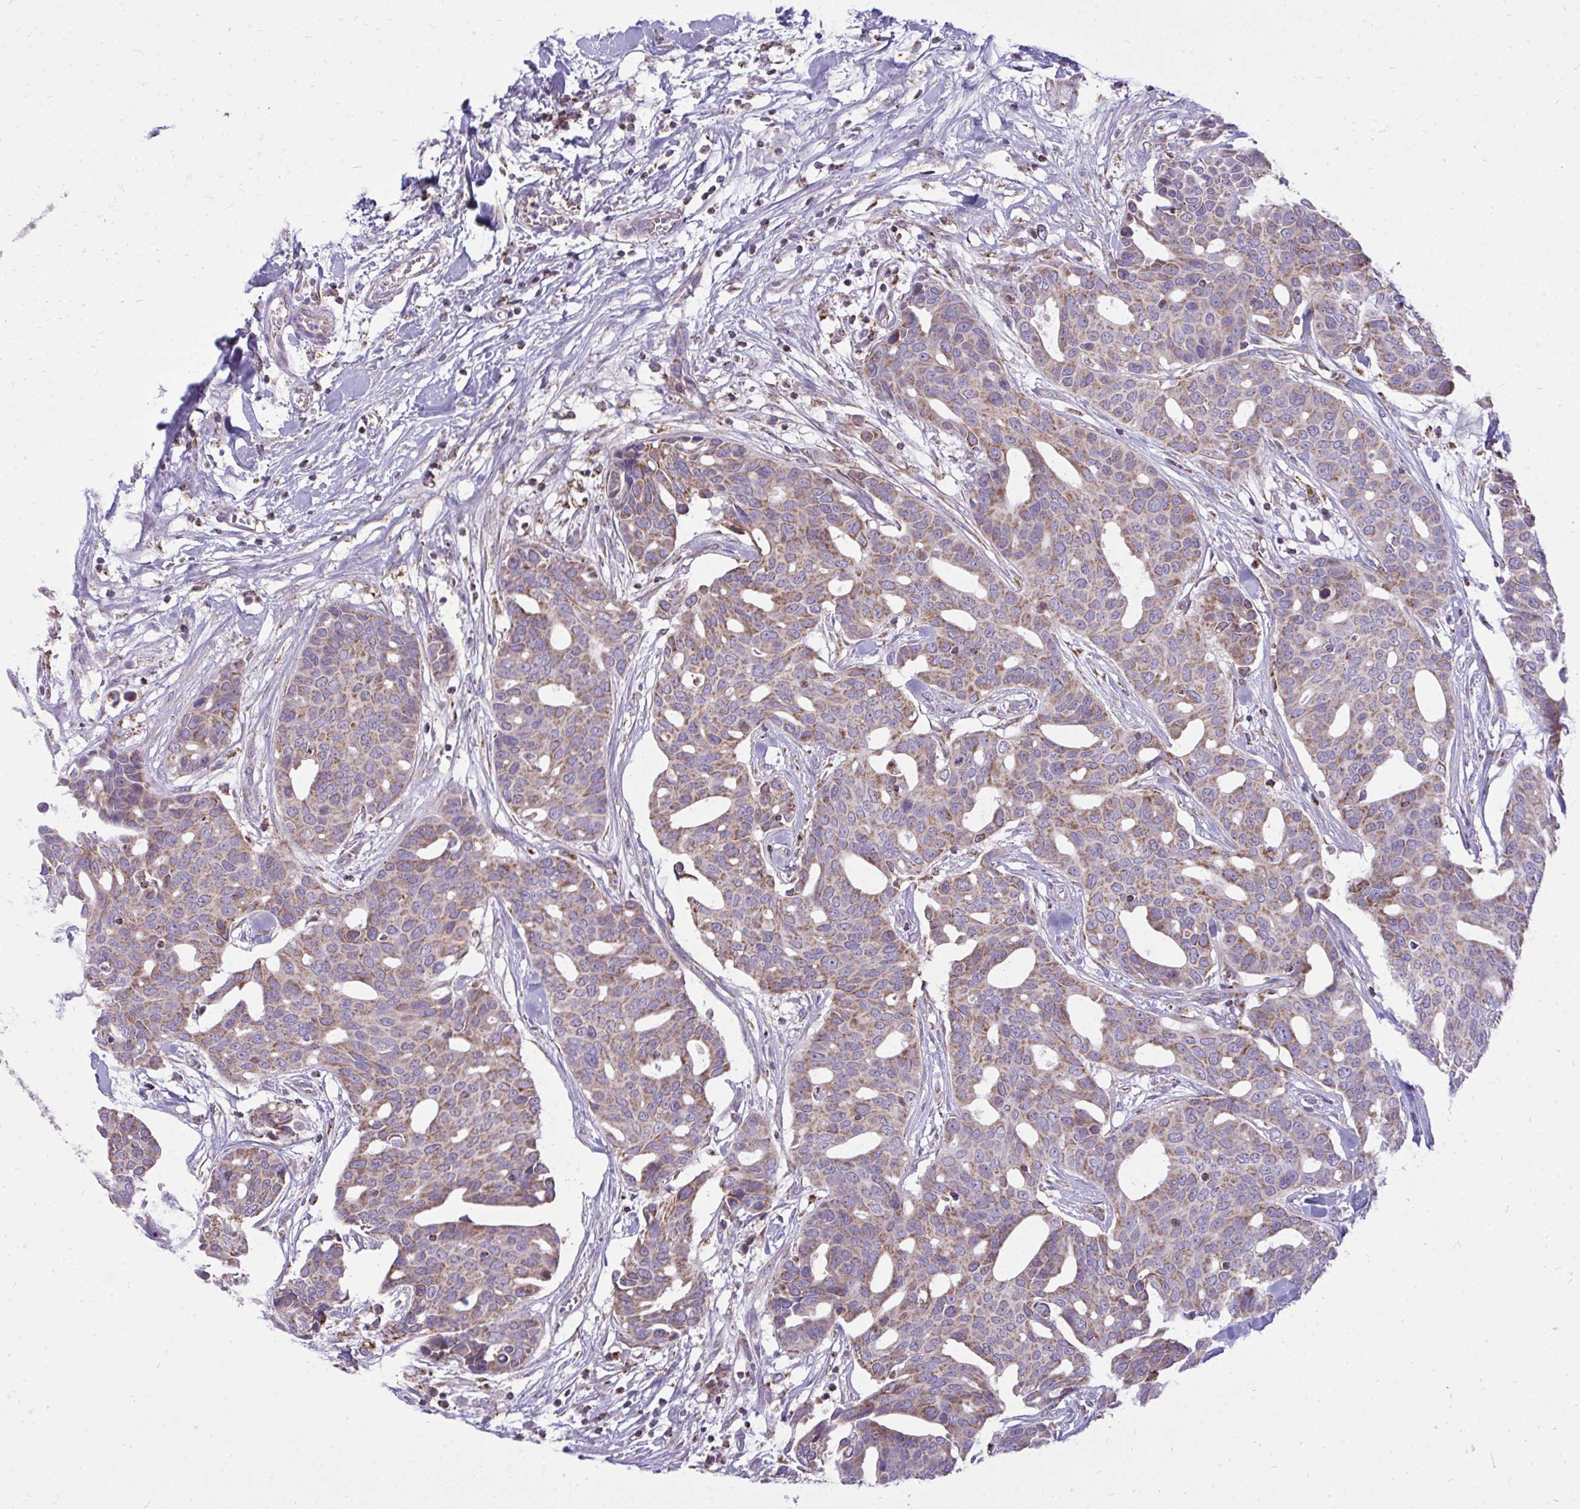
{"staining": {"intensity": "weak", "quantity": ">75%", "location": "cytoplasmic/membranous"}, "tissue": "breast cancer", "cell_type": "Tumor cells", "image_type": "cancer", "snomed": [{"axis": "morphology", "description": "Duct carcinoma"}, {"axis": "topography", "description": "Breast"}], "caption": "The micrograph exhibits staining of breast cancer (invasive ductal carcinoma), revealing weak cytoplasmic/membranous protein expression (brown color) within tumor cells. (DAB = brown stain, brightfield microscopy at high magnification).", "gene": "SPTBN2", "patient": {"sex": "female", "age": 54}}